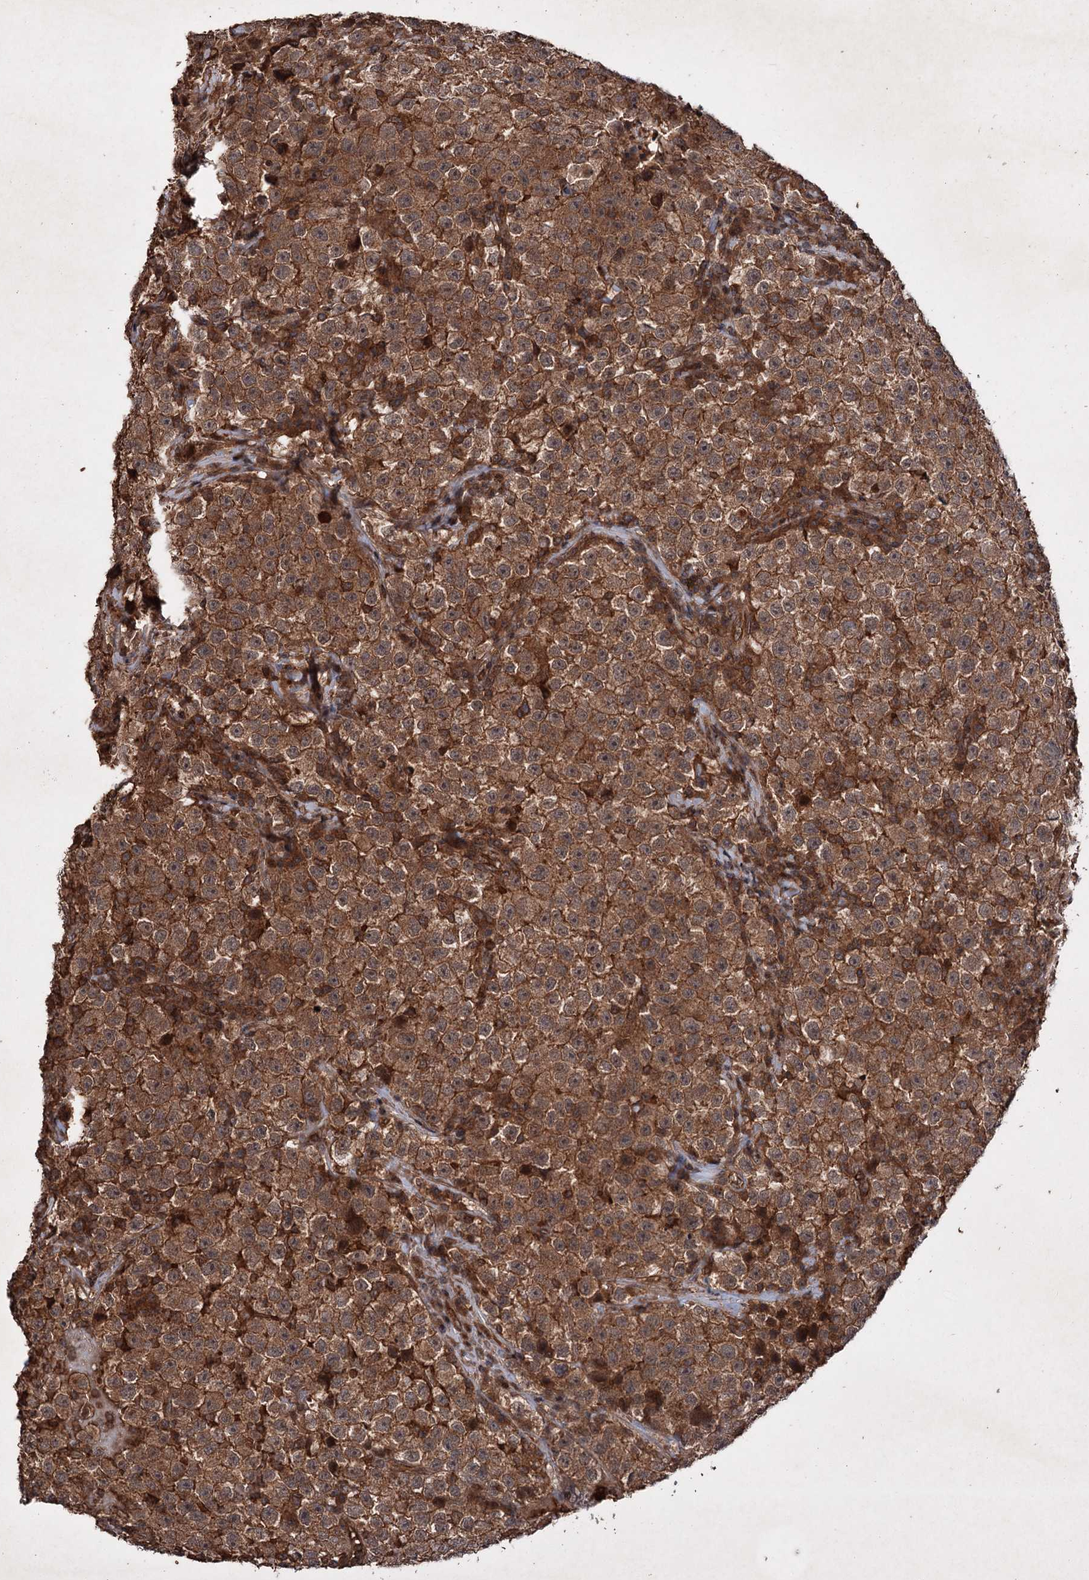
{"staining": {"intensity": "strong", "quantity": ">75%", "location": "cytoplasmic/membranous"}, "tissue": "testis cancer", "cell_type": "Tumor cells", "image_type": "cancer", "snomed": [{"axis": "morphology", "description": "Seminoma, NOS"}, {"axis": "topography", "description": "Testis"}], "caption": "IHC histopathology image of testis cancer (seminoma) stained for a protein (brown), which shows high levels of strong cytoplasmic/membranous staining in approximately >75% of tumor cells.", "gene": "ADK", "patient": {"sex": "male", "age": 22}}